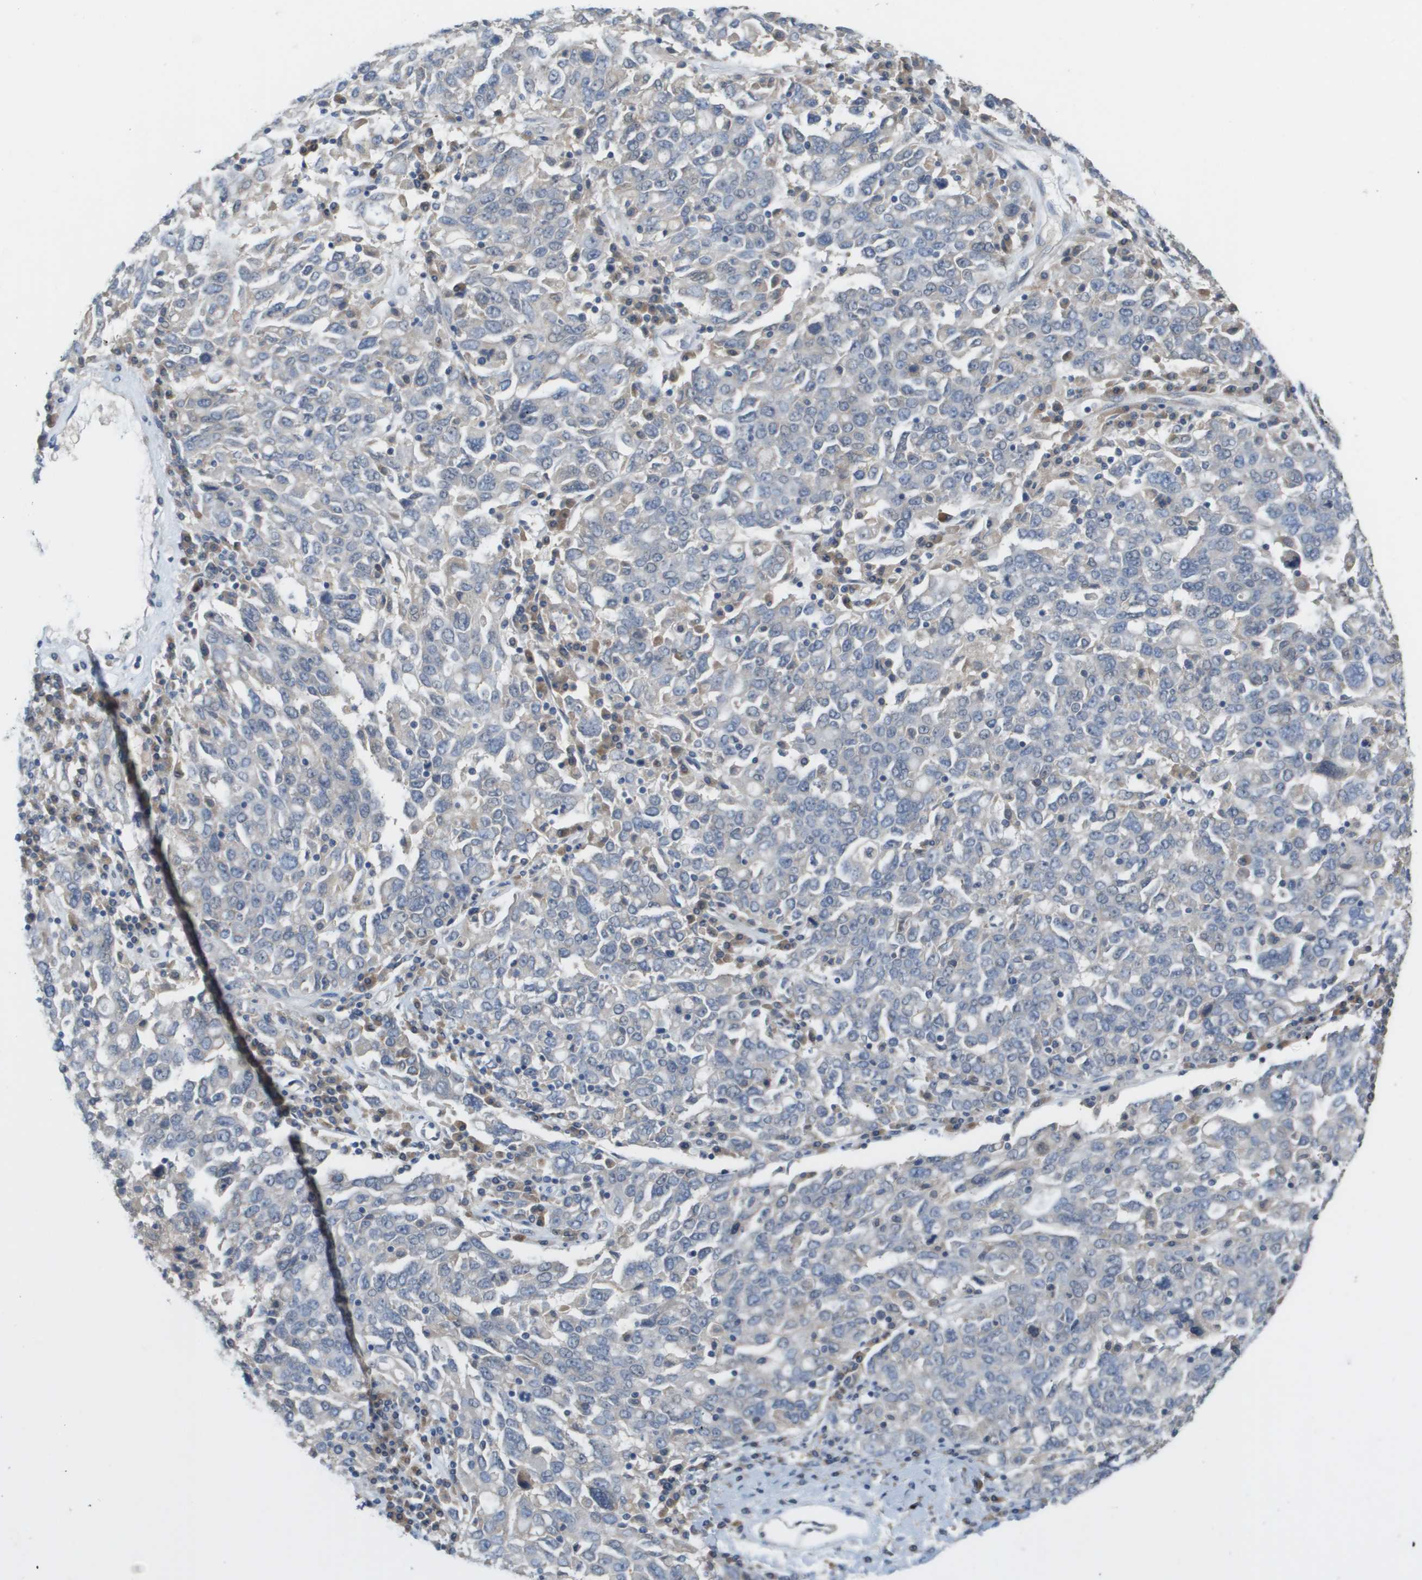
{"staining": {"intensity": "negative", "quantity": "none", "location": "none"}, "tissue": "ovarian cancer", "cell_type": "Tumor cells", "image_type": "cancer", "snomed": [{"axis": "morphology", "description": "Carcinoma, endometroid"}, {"axis": "topography", "description": "Ovary"}], "caption": "There is no significant staining in tumor cells of ovarian cancer (endometroid carcinoma).", "gene": "UBA5", "patient": {"sex": "female", "age": 62}}